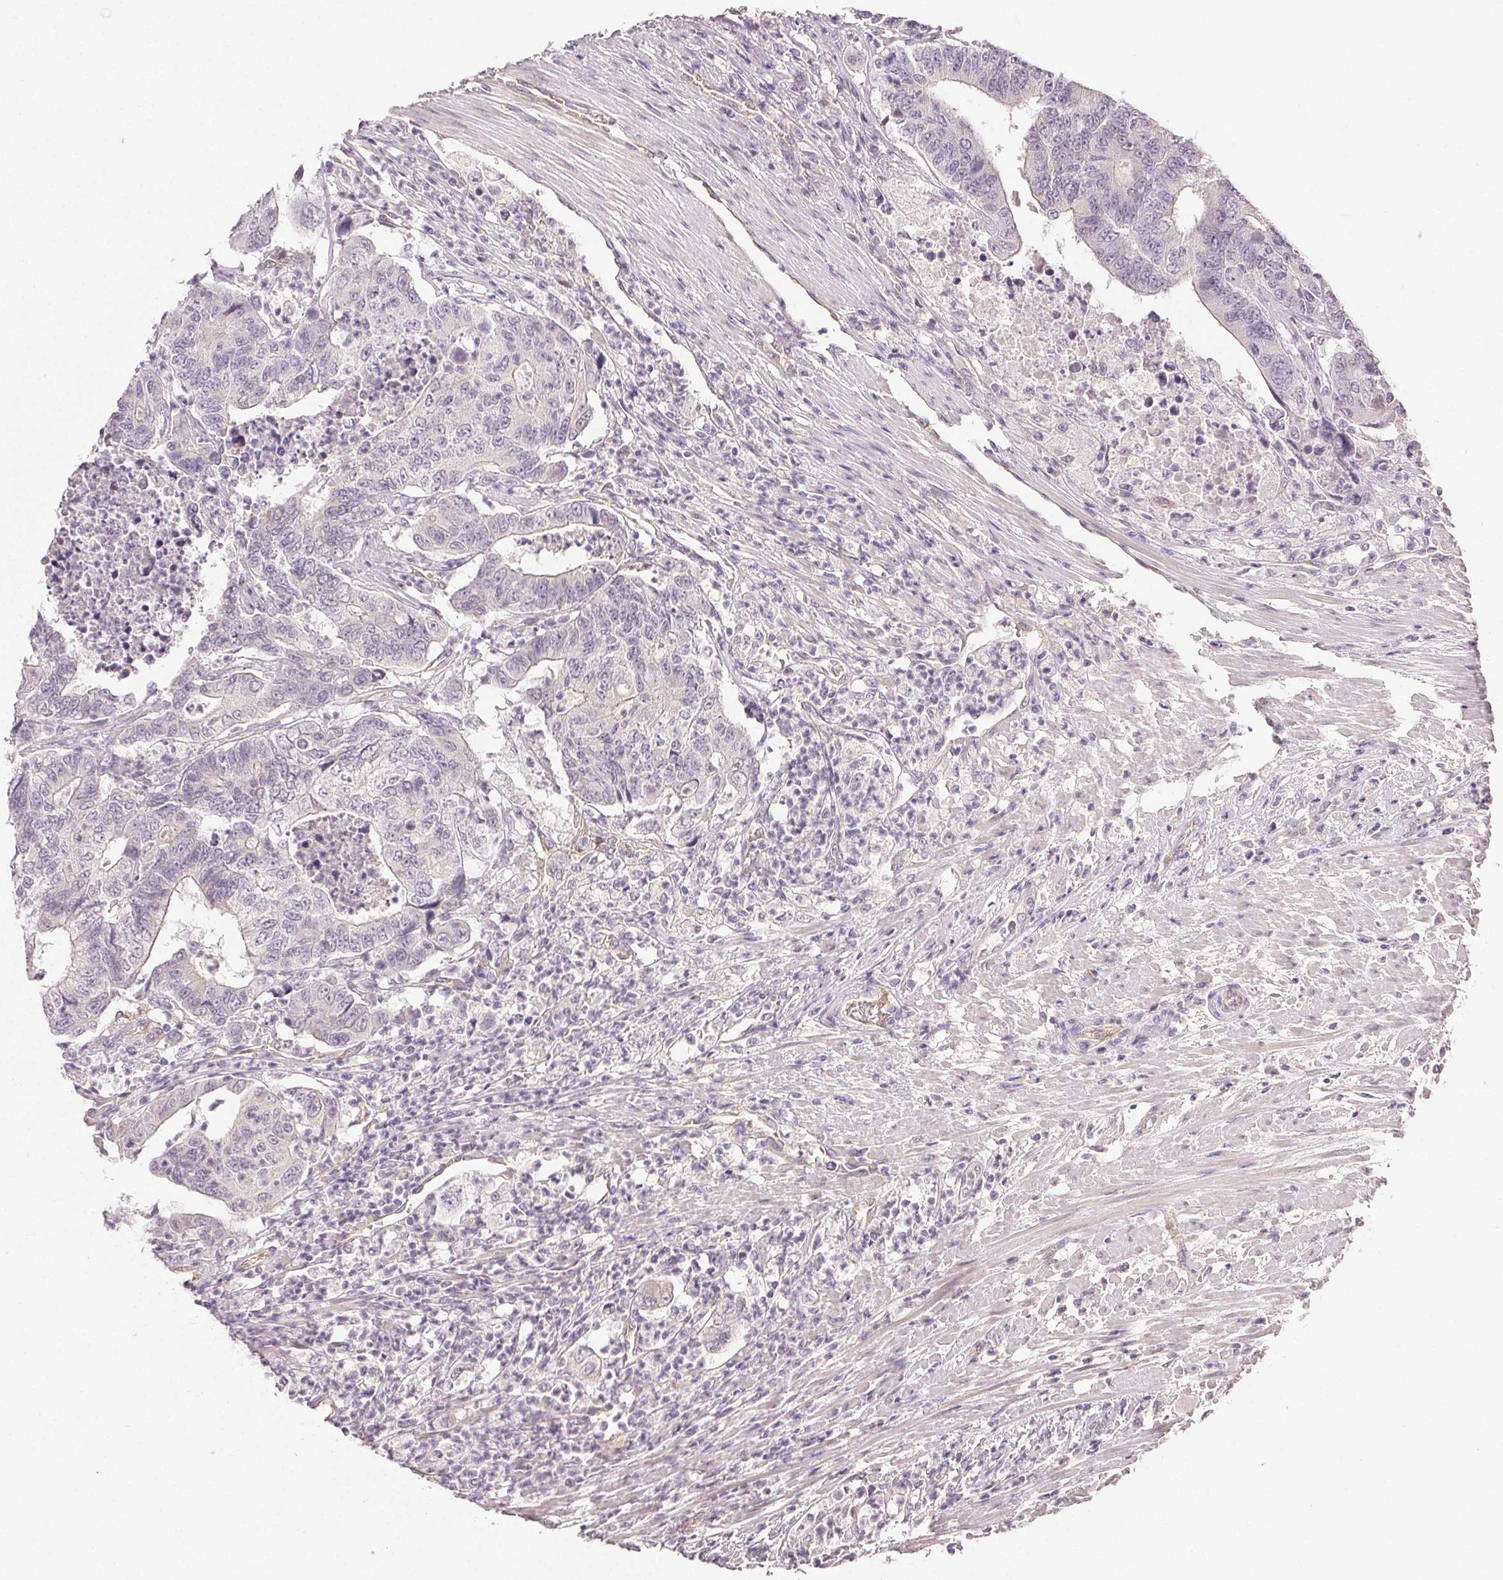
{"staining": {"intensity": "negative", "quantity": "none", "location": "none"}, "tissue": "colorectal cancer", "cell_type": "Tumor cells", "image_type": "cancer", "snomed": [{"axis": "morphology", "description": "Adenocarcinoma, NOS"}, {"axis": "topography", "description": "Colon"}], "caption": "Immunohistochemical staining of colorectal cancer shows no significant positivity in tumor cells. (DAB (3,3'-diaminobenzidine) immunohistochemistry (IHC), high magnification).", "gene": "PLCB1", "patient": {"sex": "female", "age": 48}}